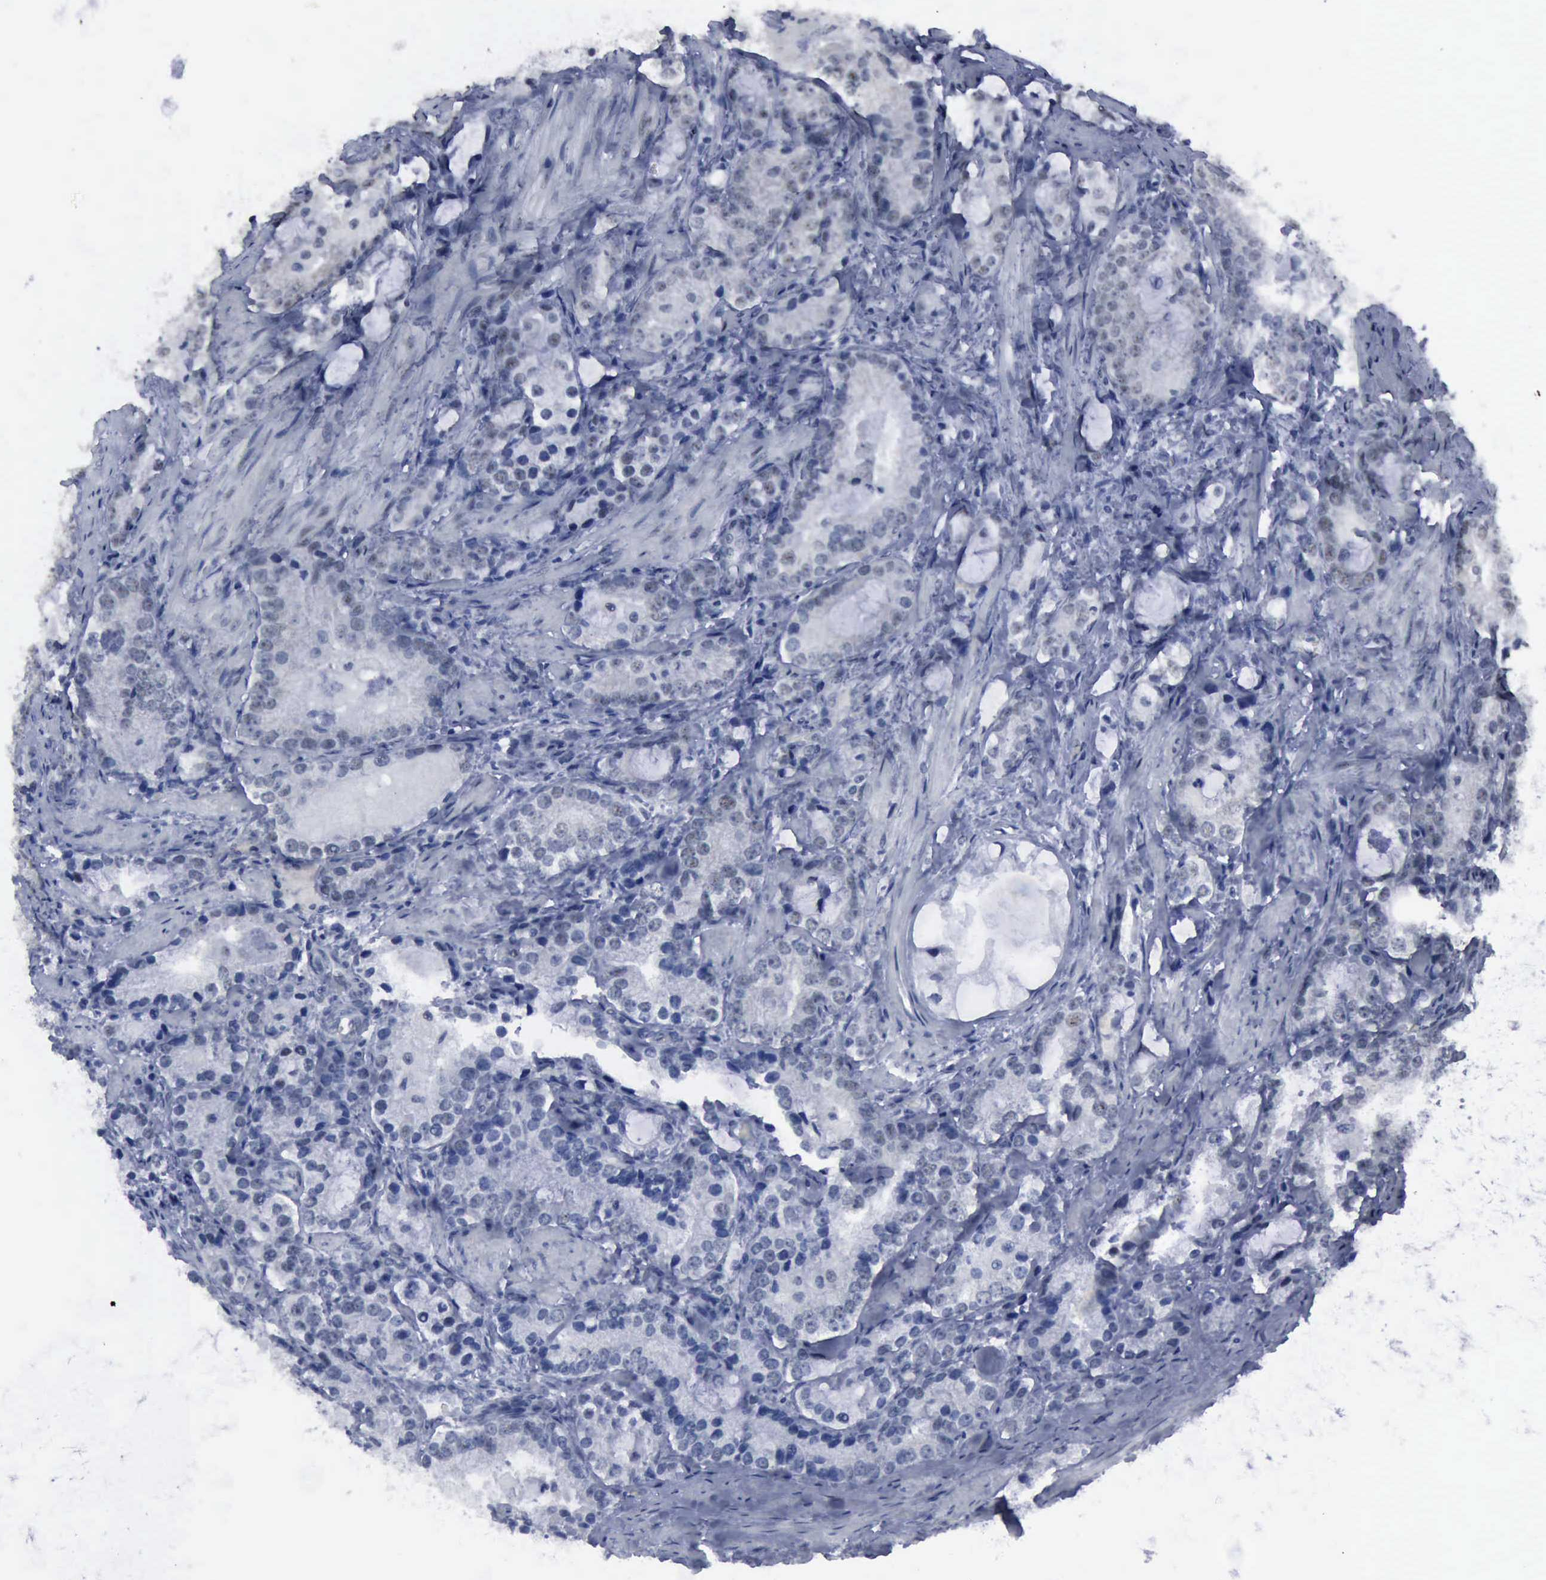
{"staining": {"intensity": "negative", "quantity": "none", "location": "none"}, "tissue": "prostate cancer", "cell_type": "Tumor cells", "image_type": "cancer", "snomed": [{"axis": "morphology", "description": "Adenocarcinoma, High grade"}, {"axis": "topography", "description": "Prostate"}], "caption": "An immunohistochemistry (IHC) photomicrograph of prostate cancer (high-grade adenocarcinoma) is shown. There is no staining in tumor cells of prostate cancer (high-grade adenocarcinoma).", "gene": "BRD1", "patient": {"sex": "male", "age": 63}}